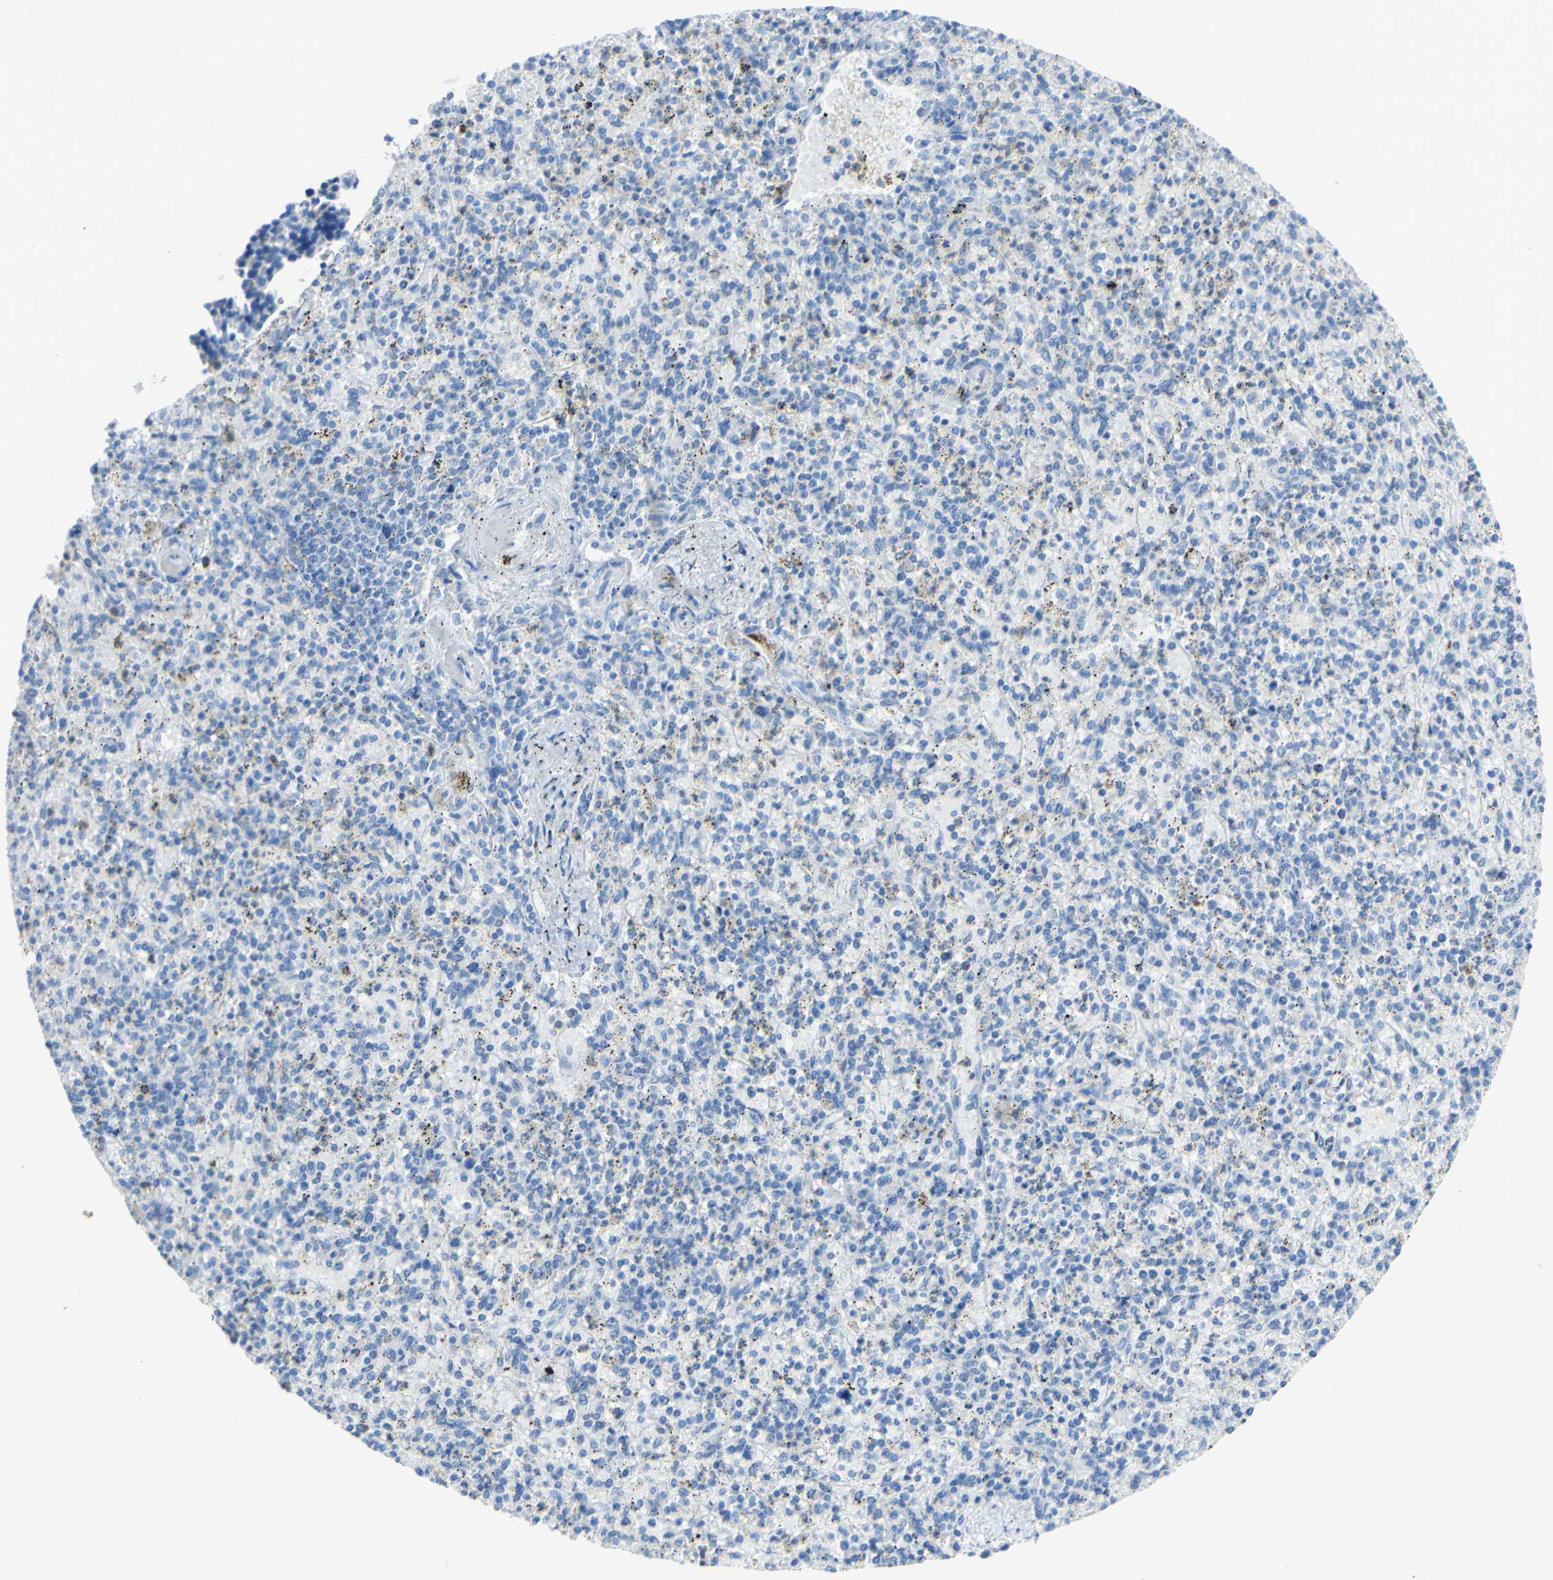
{"staining": {"intensity": "negative", "quantity": "none", "location": "none"}, "tissue": "spleen", "cell_type": "Cells in red pulp", "image_type": "normal", "snomed": [{"axis": "morphology", "description": "Normal tissue, NOS"}, {"axis": "topography", "description": "Spleen"}], "caption": "Cells in red pulp show no significant protein positivity in benign spleen. (DAB immunohistochemistry (IHC), high magnification).", "gene": "DSC2", "patient": {"sex": "male", "age": 72}}